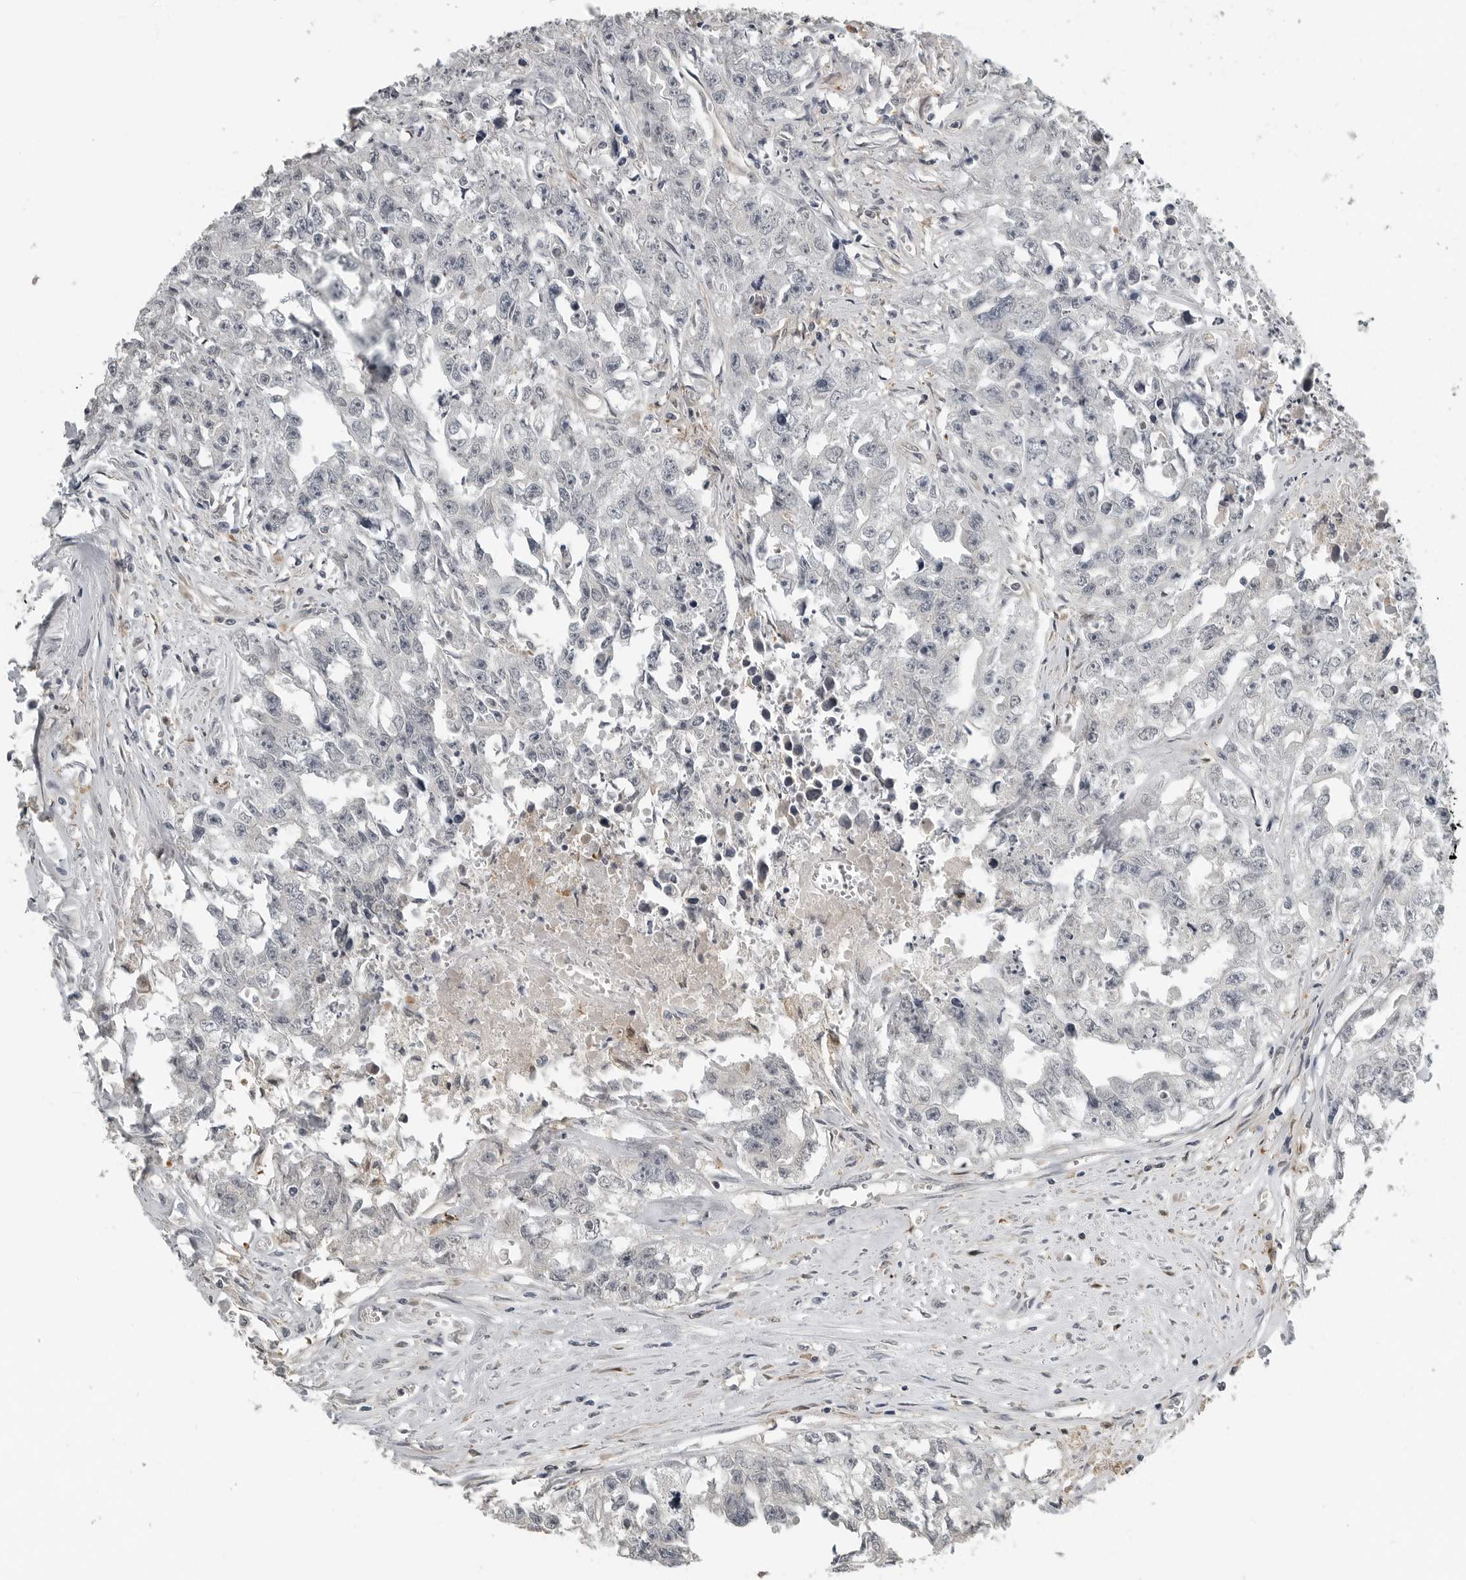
{"staining": {"intensity": "negative", "quantity": "none", "location": "none"}, "tissue": "testis cancer", "cell_type": "Tumor cells", "image_type": "cancer", "snomed": [{"axis": "morphology", "description": "Seminoma, NOS"}, {"axis": "morphology", "description": "Carcinoma, Embryonal, NOS"}, {"axis": "topography", "description": "Testis"}], "caption": "DAB (3,3'-diaminobenzidine) immunohistochemical staining of testis cancer (embryonal carcinoma) exhibits no significant expression in tumor cells. (Immunohistochemistry, brightfield microscopy, high magnification).", "gene": "KYAT1", "patient": {"sex": "male", "age": 43}}